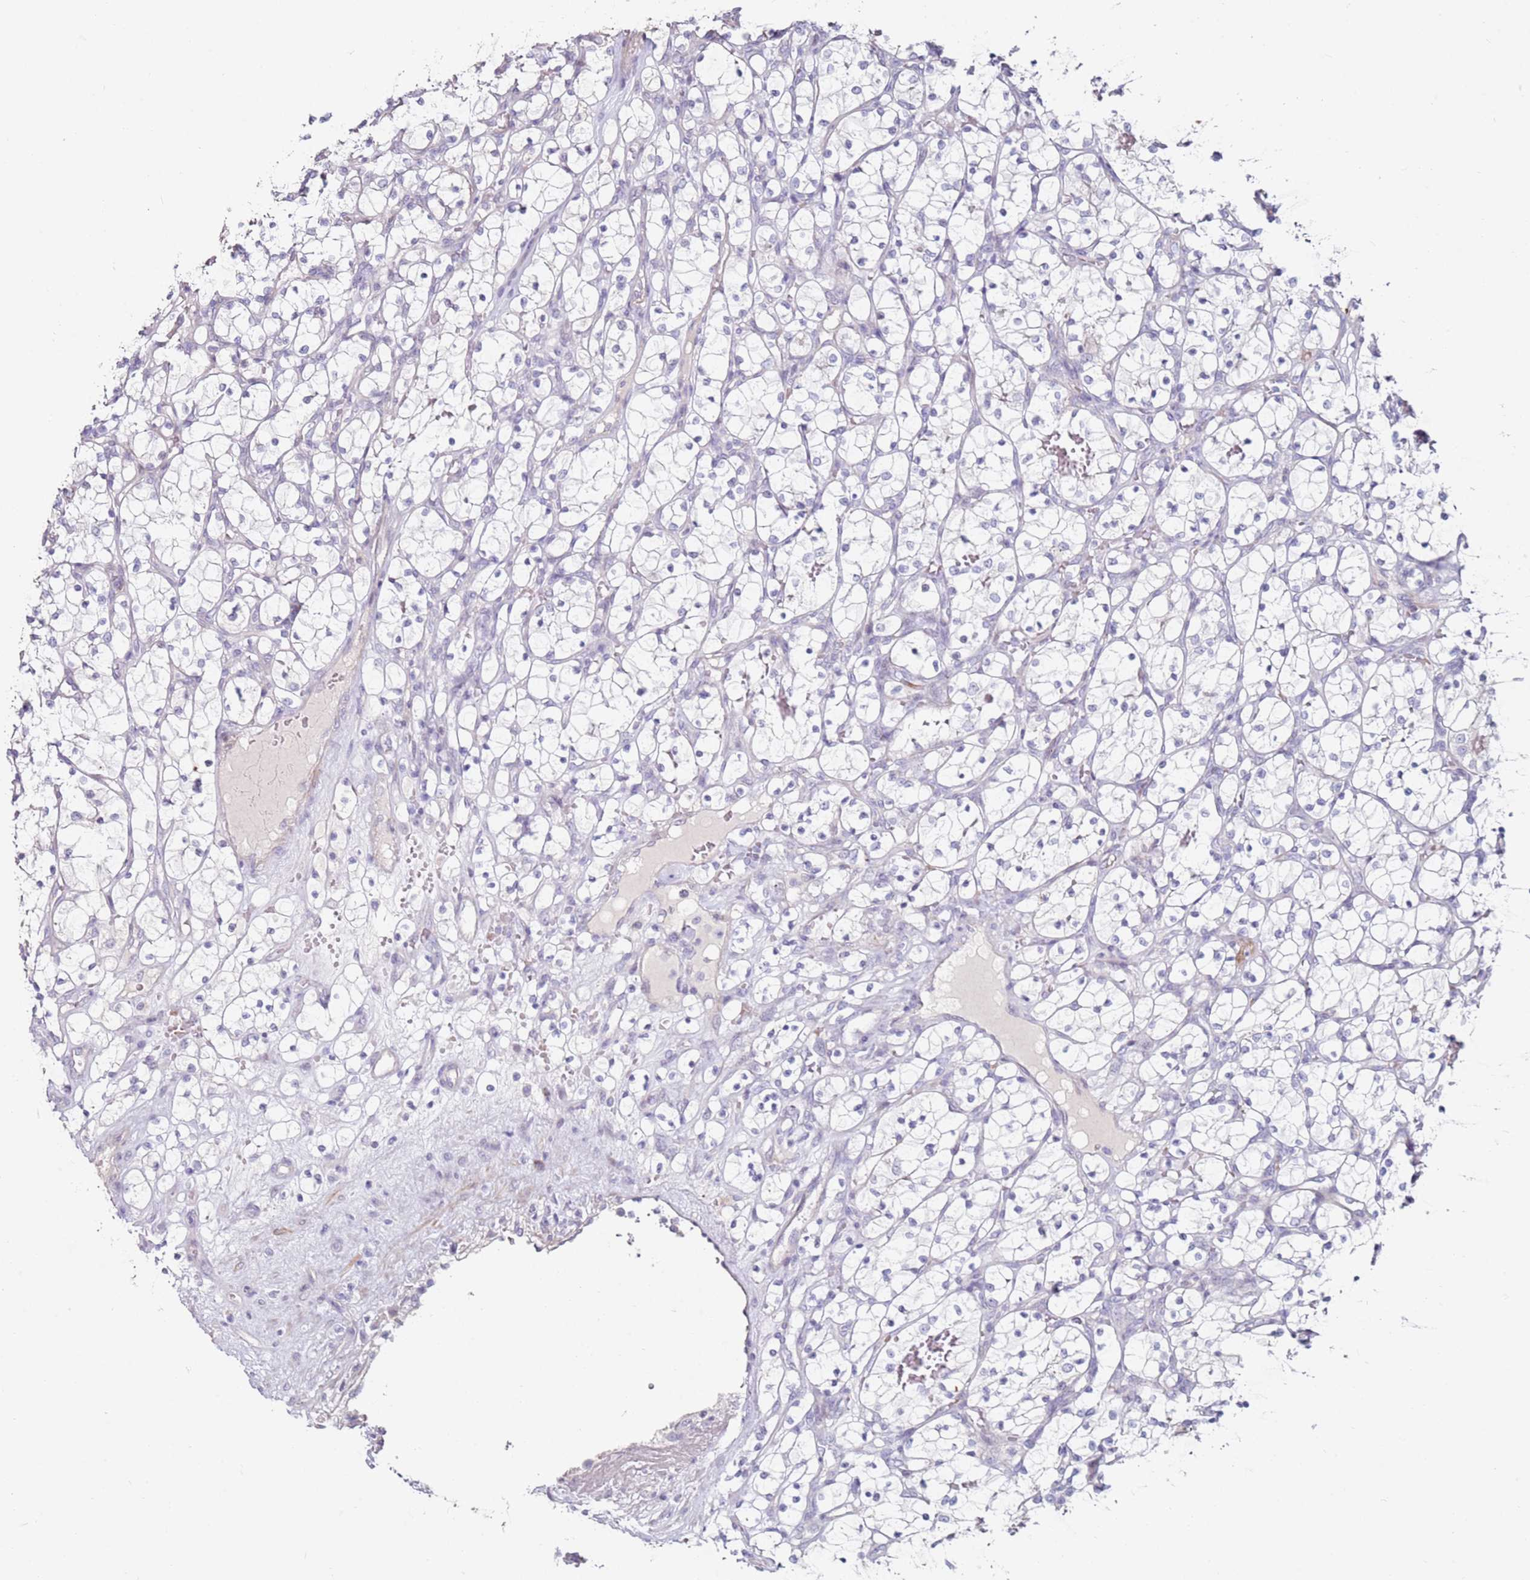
{"staining": {"intensity": "negative", "quantity": "none", "location": "none"}, "tissue": "renal cancer", "cell_type": "Tumor cells", "image_type": "cancer", "snomed": [{"axis": "morphology", "description": "Adenocarcinoma, NOS"}, {"axis": "topography", "description": "Kidney"}], "caption": "Immunohistochemistry (IHC) image of neoplastic tissue: human renal cancer stained with DAB (3,3'-diaminobenzidine) demonstrates no significant protein expression in tumor cells. Brightfield microscopy of immunohistochemistry (IHC) stained with DAB (3,3'-diaminobenzidine) (brown) and hematoxylin (blue), captured at high magnification.", "gene": "RARS2", "patient": {"sex": "female", "age": 69}}